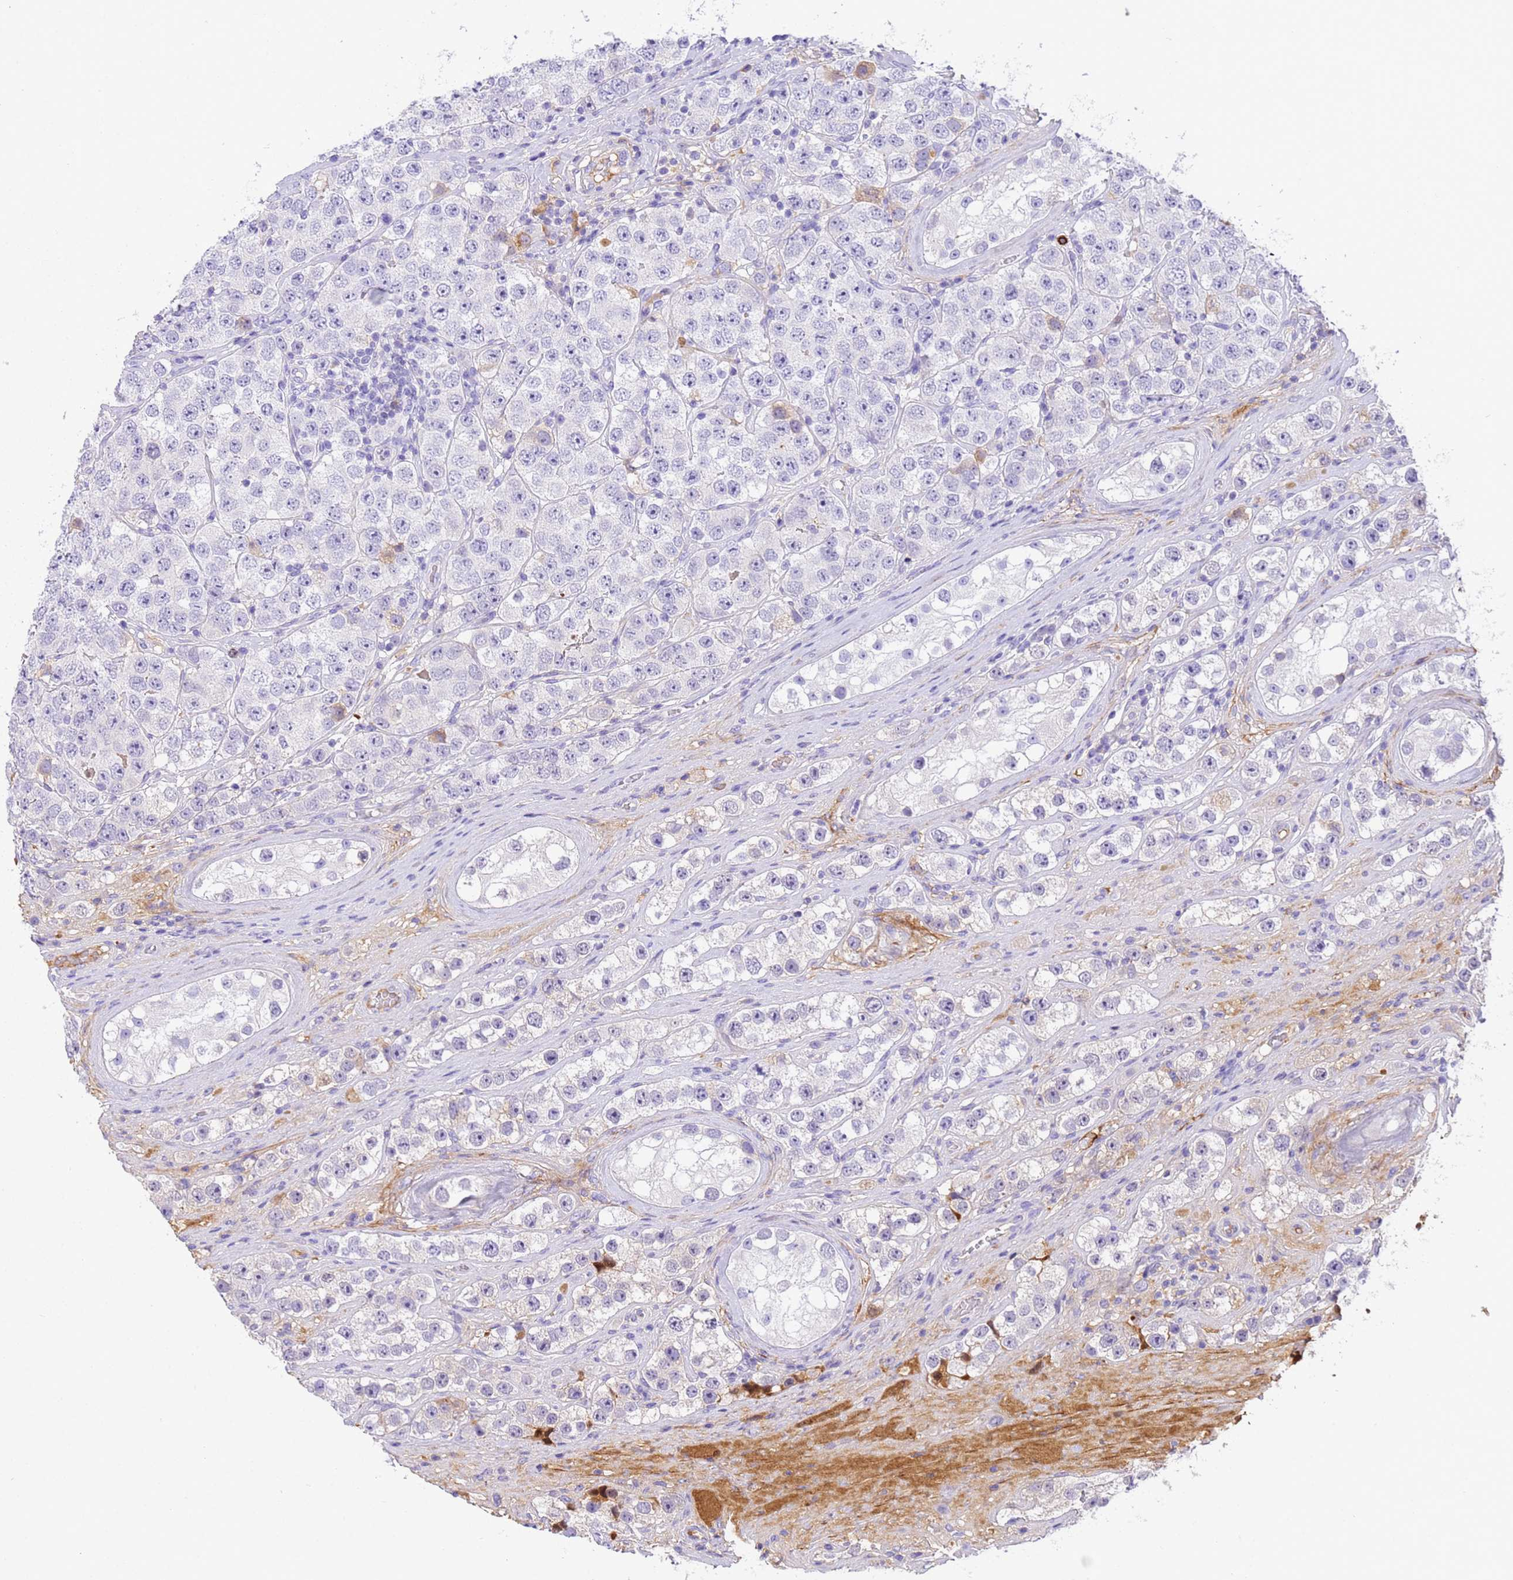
{"staining": {"intensity": "negative", "quantity": "none", "location": "none"}, "tissue": "testis cancer", "cell_type": "Tumor cells", "image_type": "cancer", "snomed": [{"axis": "morphology", "description": "Seminoma, NOS"}, {"axis": "topography", "description": "Testis"}], "caption": "Immunohistochemical staining of testis cancer shows no significant expression in tumor cells. (Stains: DAB (3,3'-diaminobenzidine) immunohistochemistry with hematoxylin counter stain, Microscopy: brightfield microscopy at high magnification).", "gene": "CFHR2", "patient": {"sex": "male", "age": 28}}